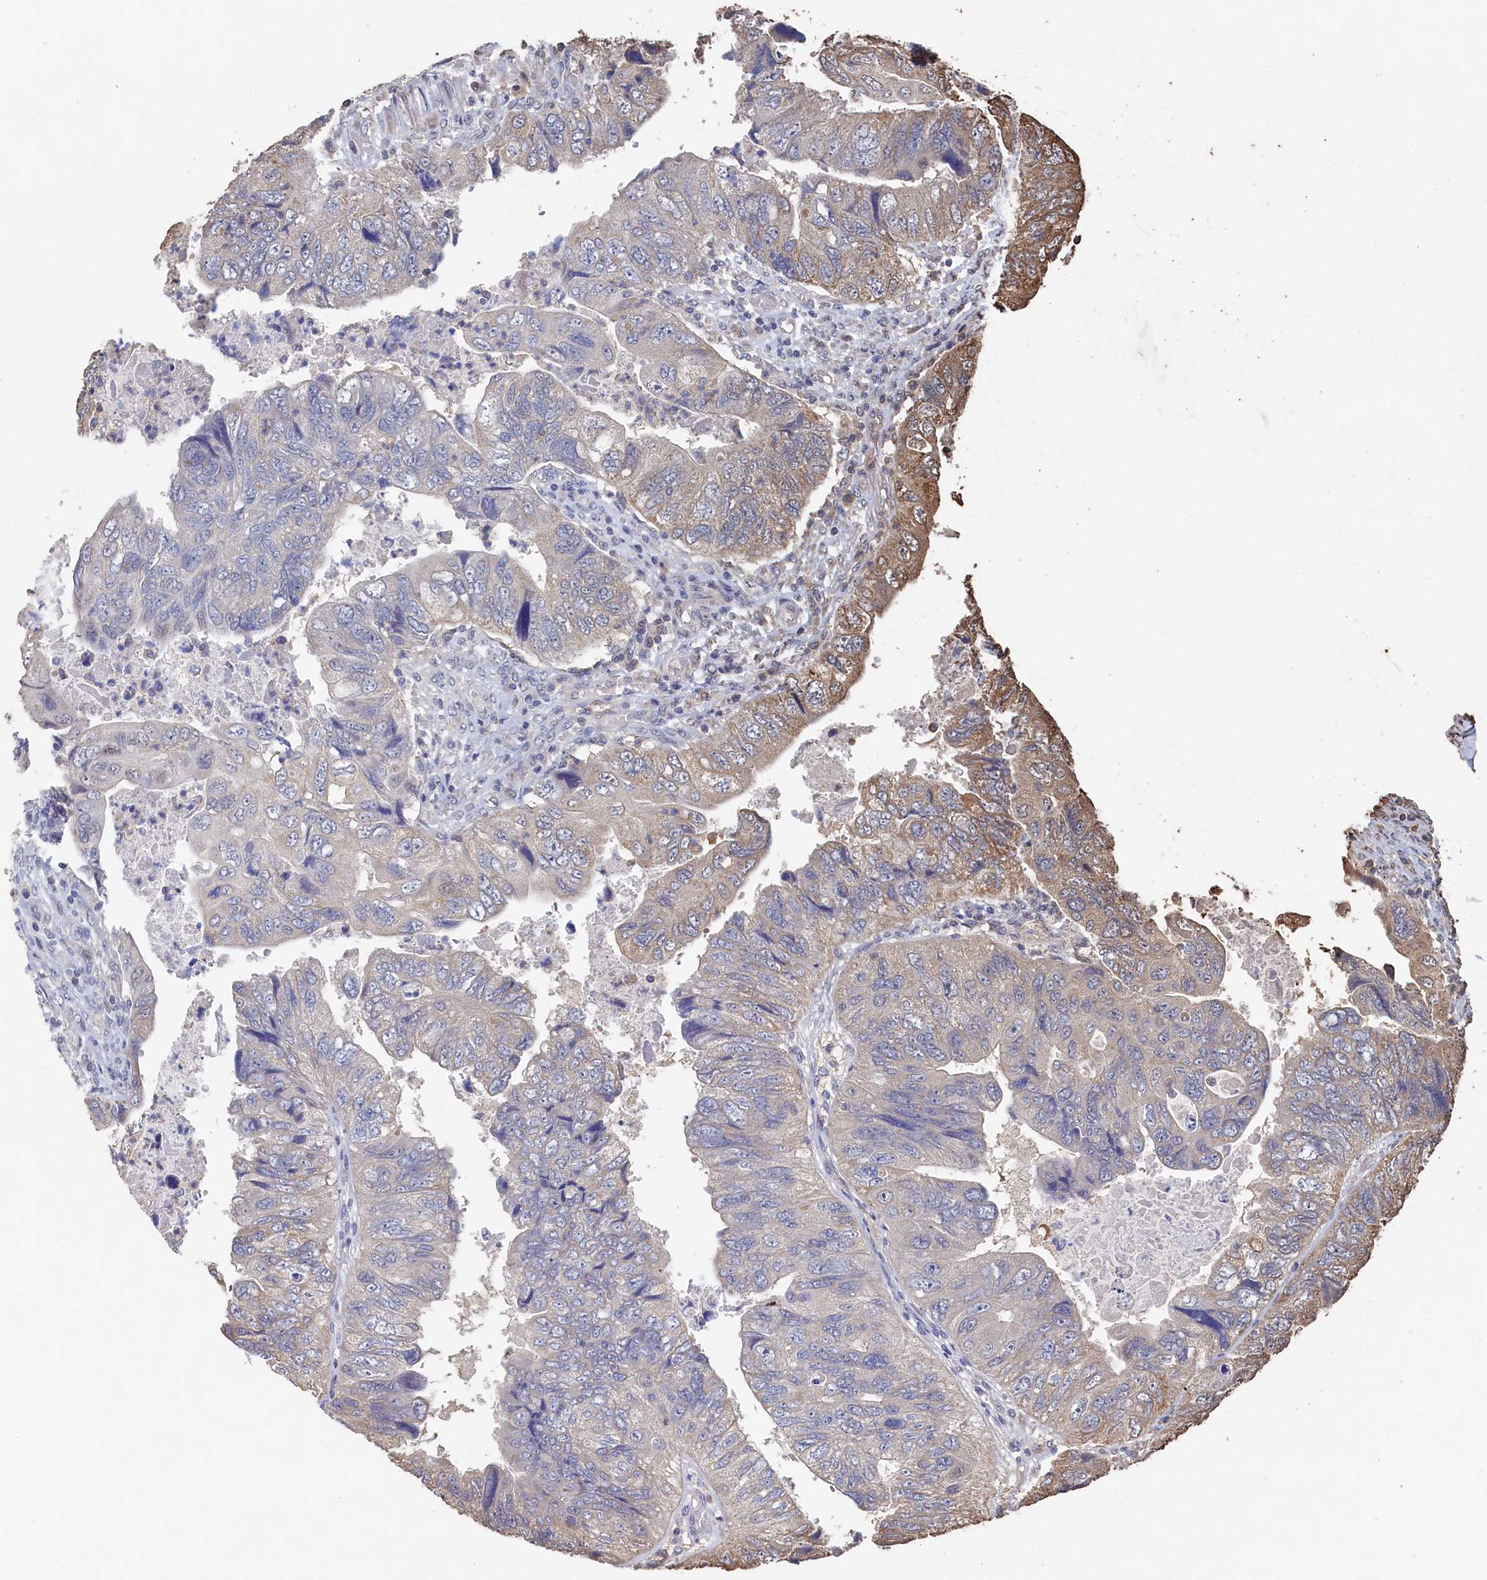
{"staining": {"intensity": "weak", "quantity": "<25%", "location": "cytoplasmic/membranous"}, "tissue": "colorectal cancer", "cell_type": "Tumor cells", "image_type": "cancer", "snomed": [{"axis": "morphology", "description": "Adenocarcinoma, NOS"}, {"axis": "topography", "description": "Rectum"}], "caption": "Immunohistochemical staining of colorectal cancer (adenocarcinoma) displays no significant expression in tumor cells.", "gene": "PIGN", "patient": {"sex": "male", "age": 63}}